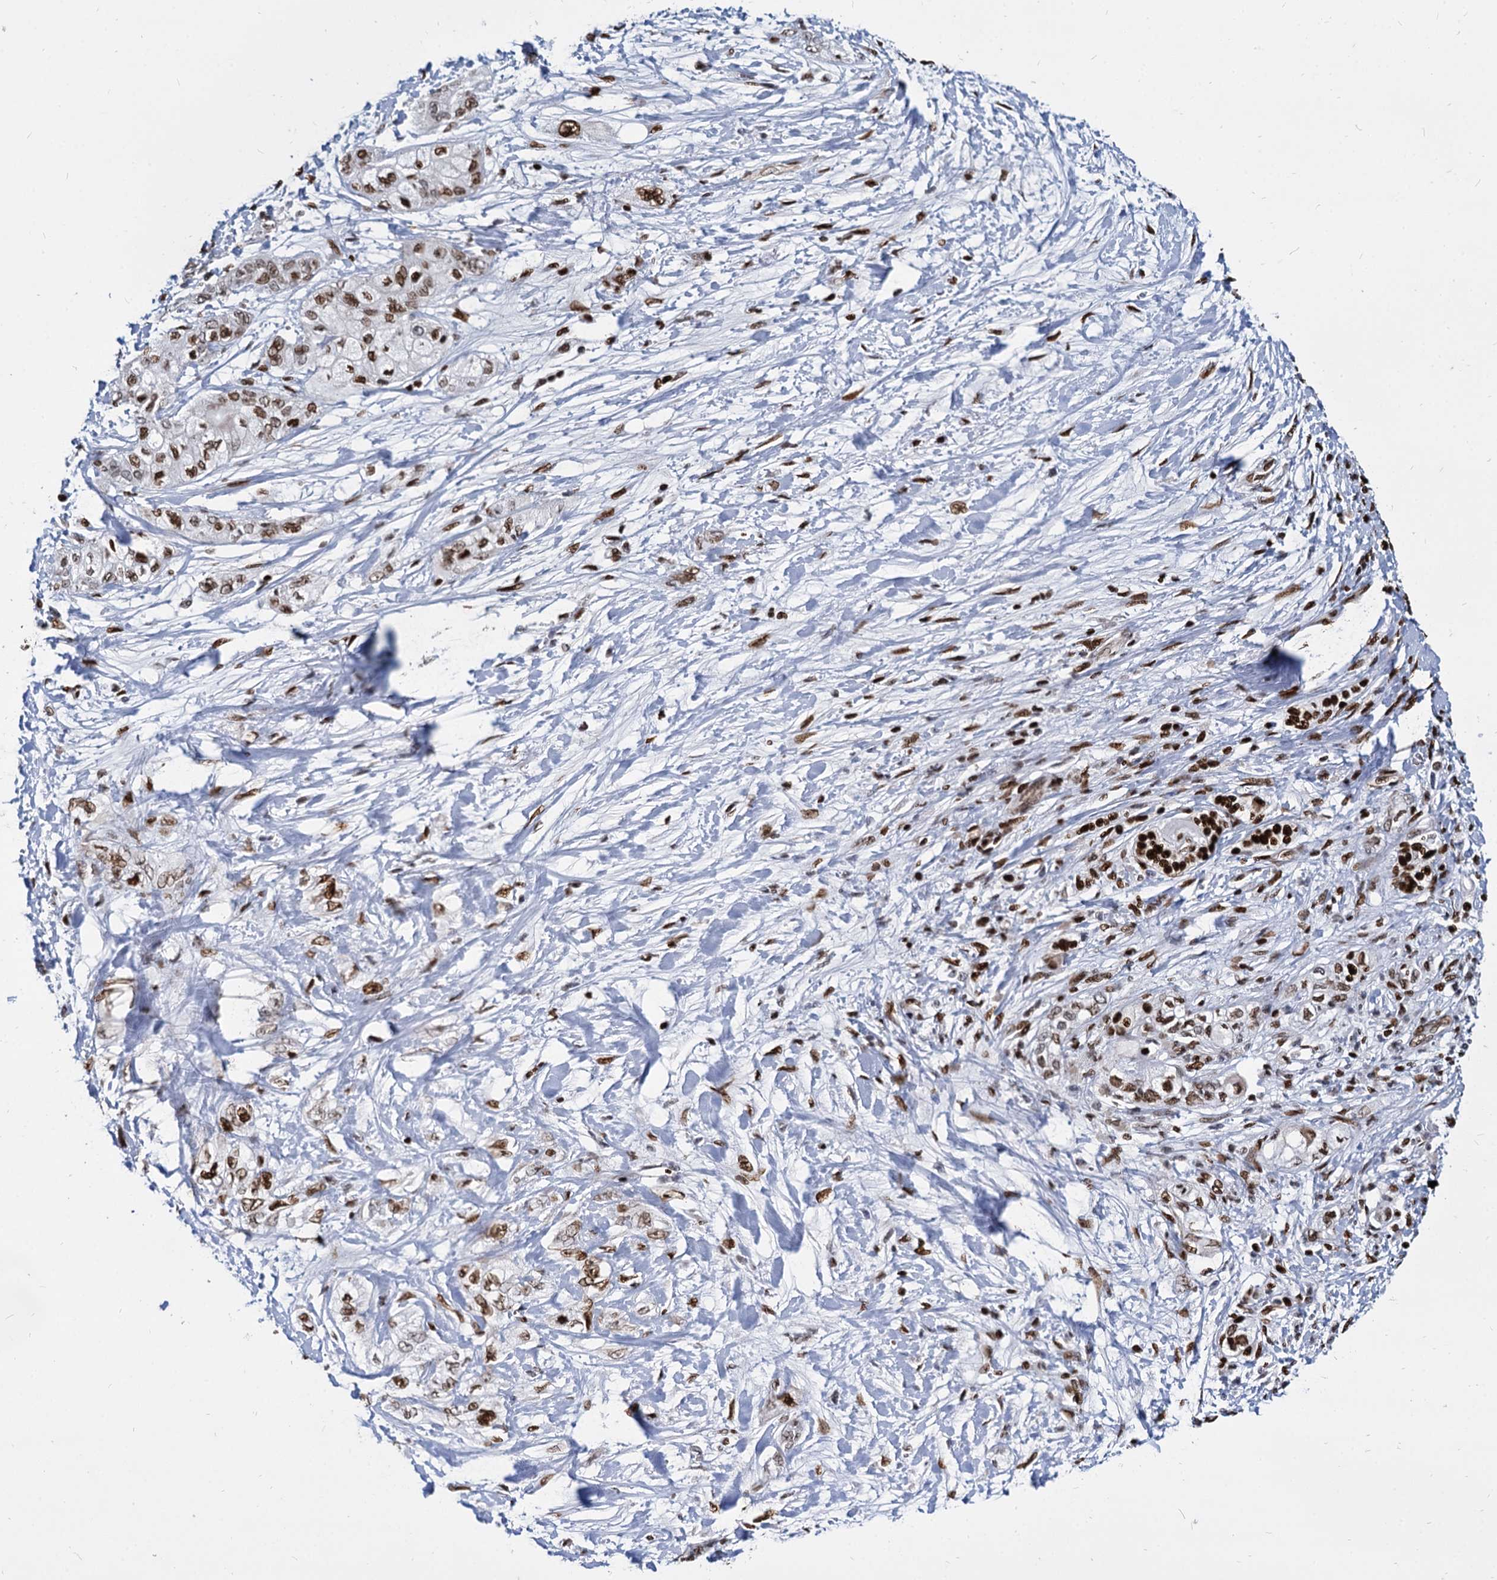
{"staining": {"intensity": "strong", "quantity": ">75%", "location": "nuclear"}, "tissue": "pancreatic cancer", "cell_type": "Tumor cells", "image_type": "cancer", "snomed": [{"axis": "morphology", "description": "Adenocarcinoma, NOS"}, {"axis": "topography", "description": "Pancreas"}], "caption": "Protein expression by immunohistochemistry (IHC) shows strong nuclear staining in about >75% of tumor cells in pancreatic cancer. Nuclei are stained in blue.", "gene": "MECP2", "patient": {"sex": "male", "age": 70}}